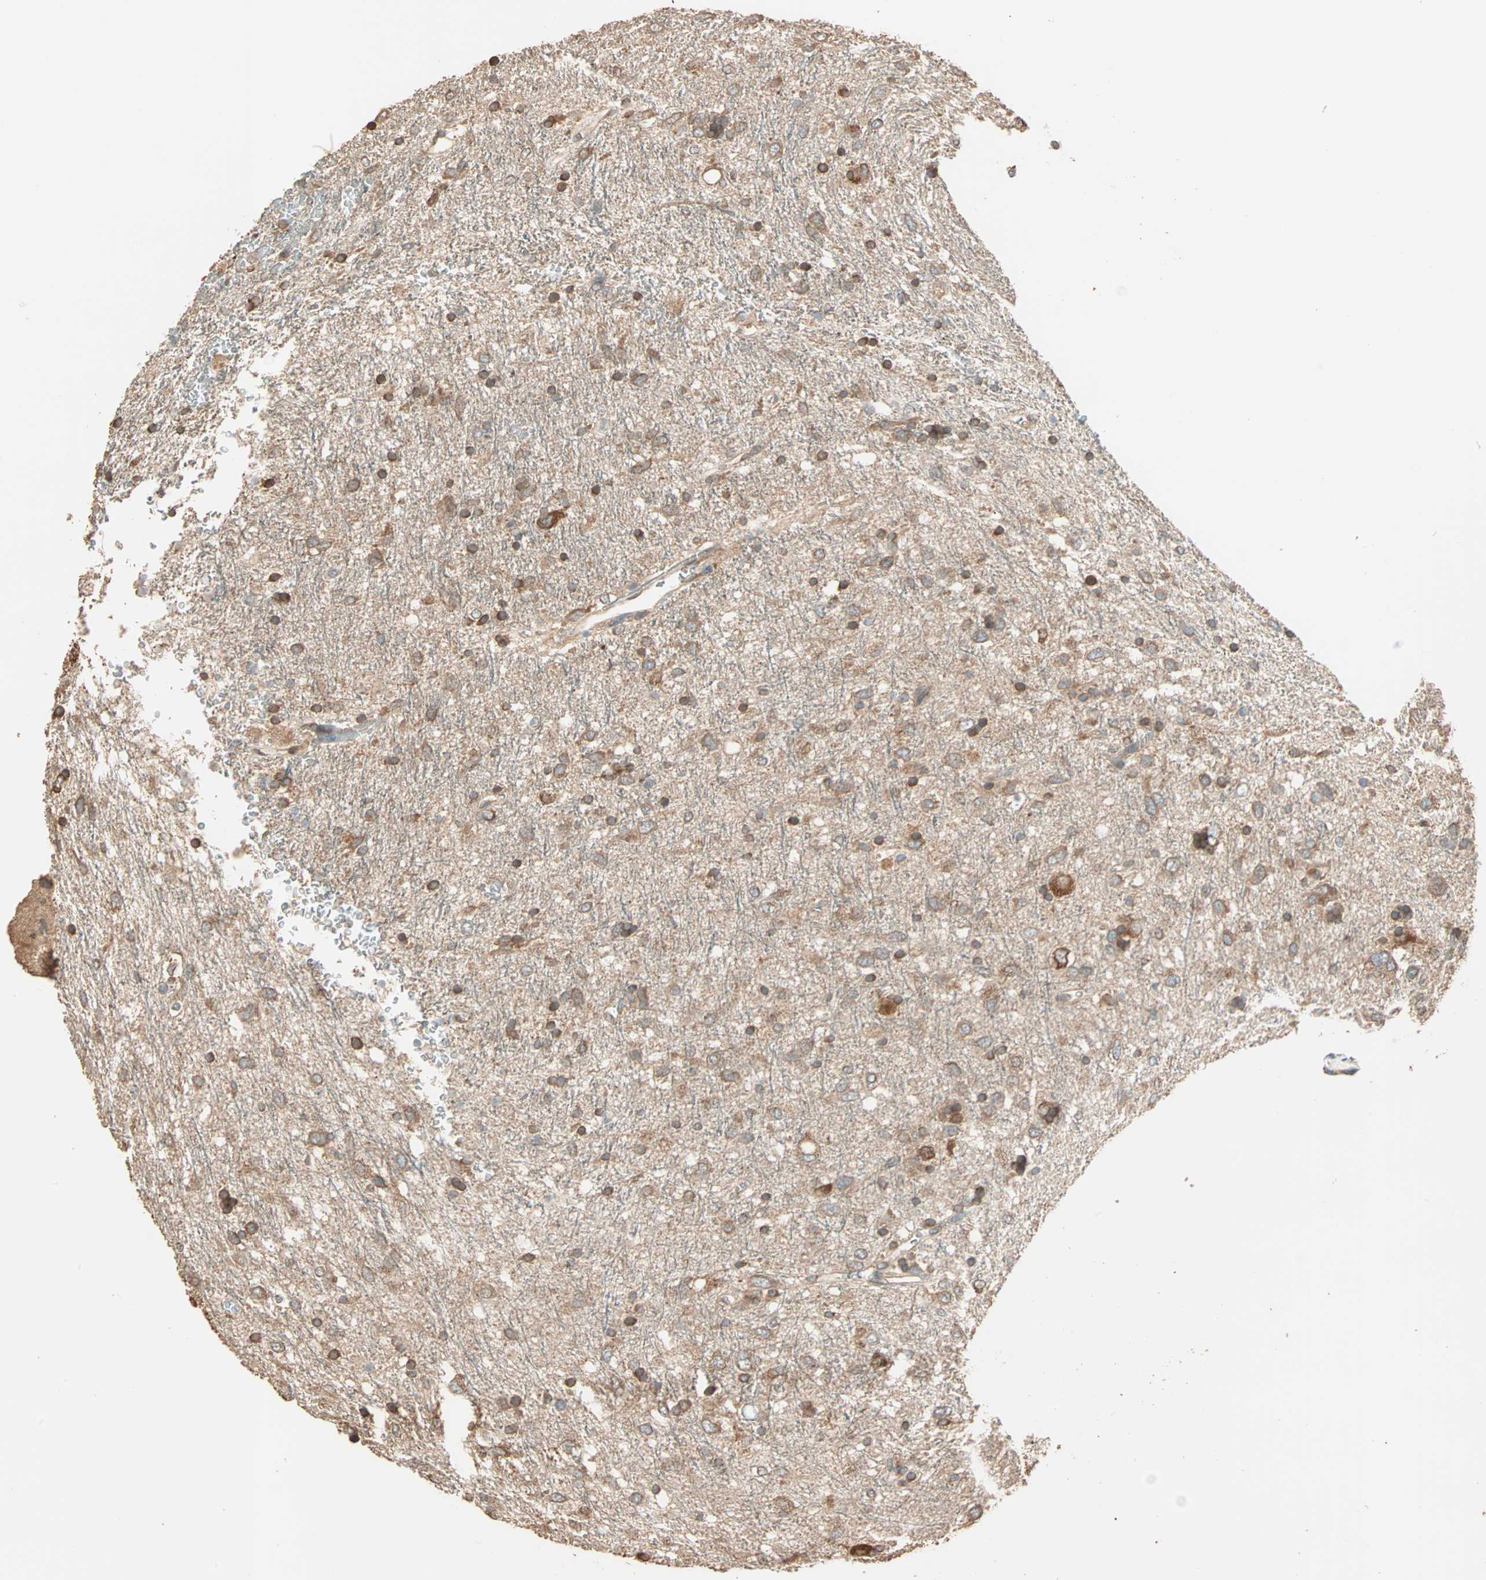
{"staining": {"intensity": "moderate", "quantity": ">75%", "location": "cytoplasmic/membranous"}, "tissue": "glioma", "cell_type": "Tumor cells", "image_type": "cancer", "snomed": [{"axis": "morphology", "description": "Glioma, malignant, Low grade"}, {"axis": "topography", "description": "Brain"}], "caption": "Immunohistochemical staining of human glioma reveals medium levels of moderate cytoplasmic/membranous protein staining in about >75% of tumor cells.", "gene": "EIF4G2", "patient": {"sex": "male", "age": 77}}